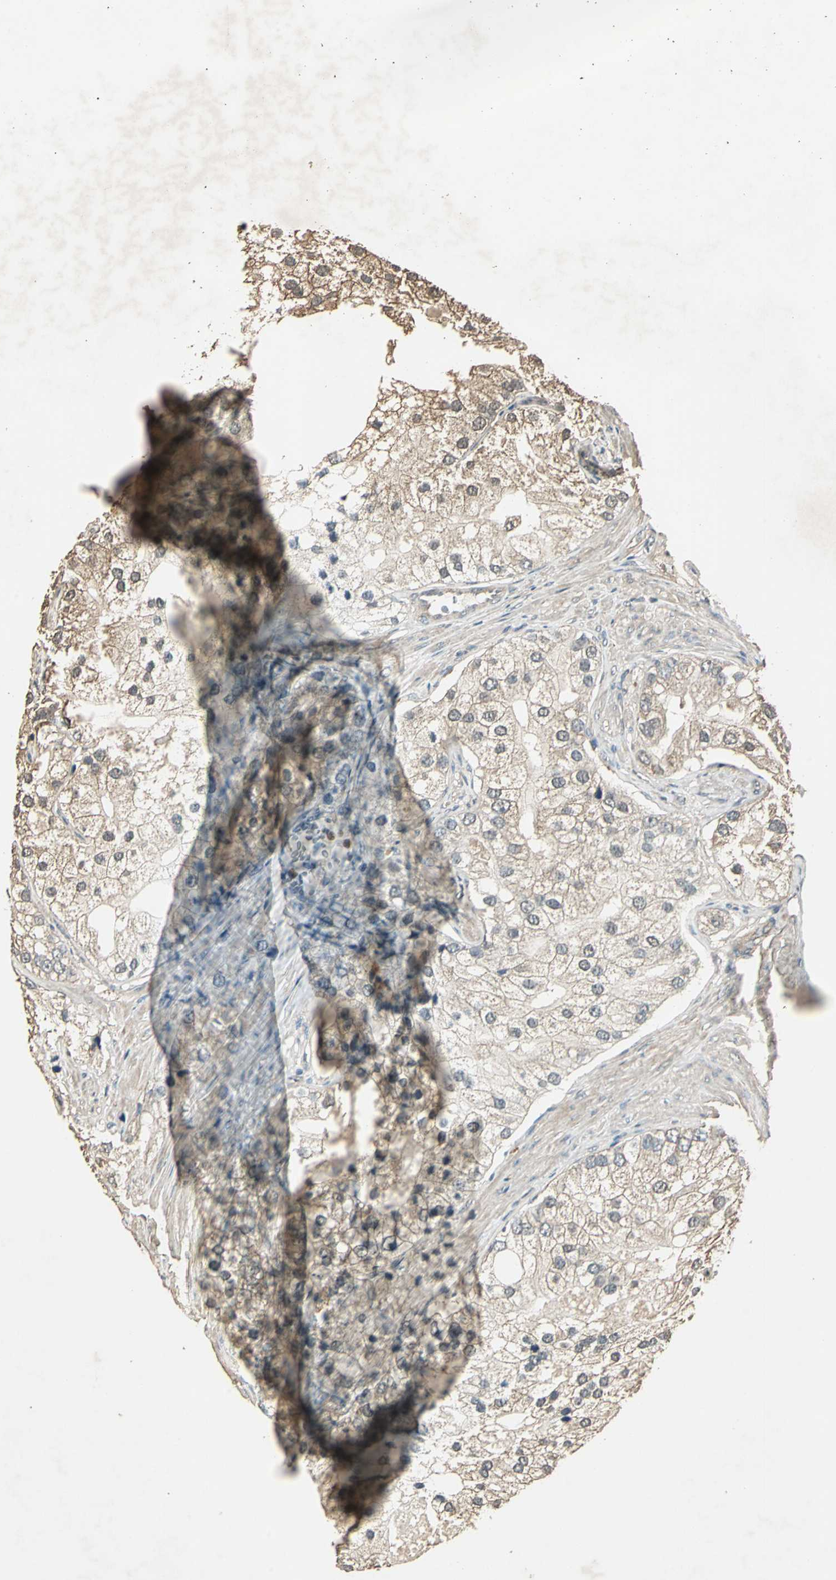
{"staining": {"intensity": "moderate", "quantity": ">75%", "location": "cytoplasmic/membranous"}, "tissue": "prostate cancer", "cell_type": "Tumor cells", "image_type": "cancer", "snomed": [{"axis": "morphology", "description": "Adenocarcinoma, Low grade"}, {"axis": "topography", "description": "Prostate"}], "caption": "An image of prostate adenocarcinoma (low-grade) stained for a protein displays moderate cytoplasmic/membranous brown staining in tumor cells.", "gene": "TMPRSS4", "patient": {"sex": "male", "age": 69}}